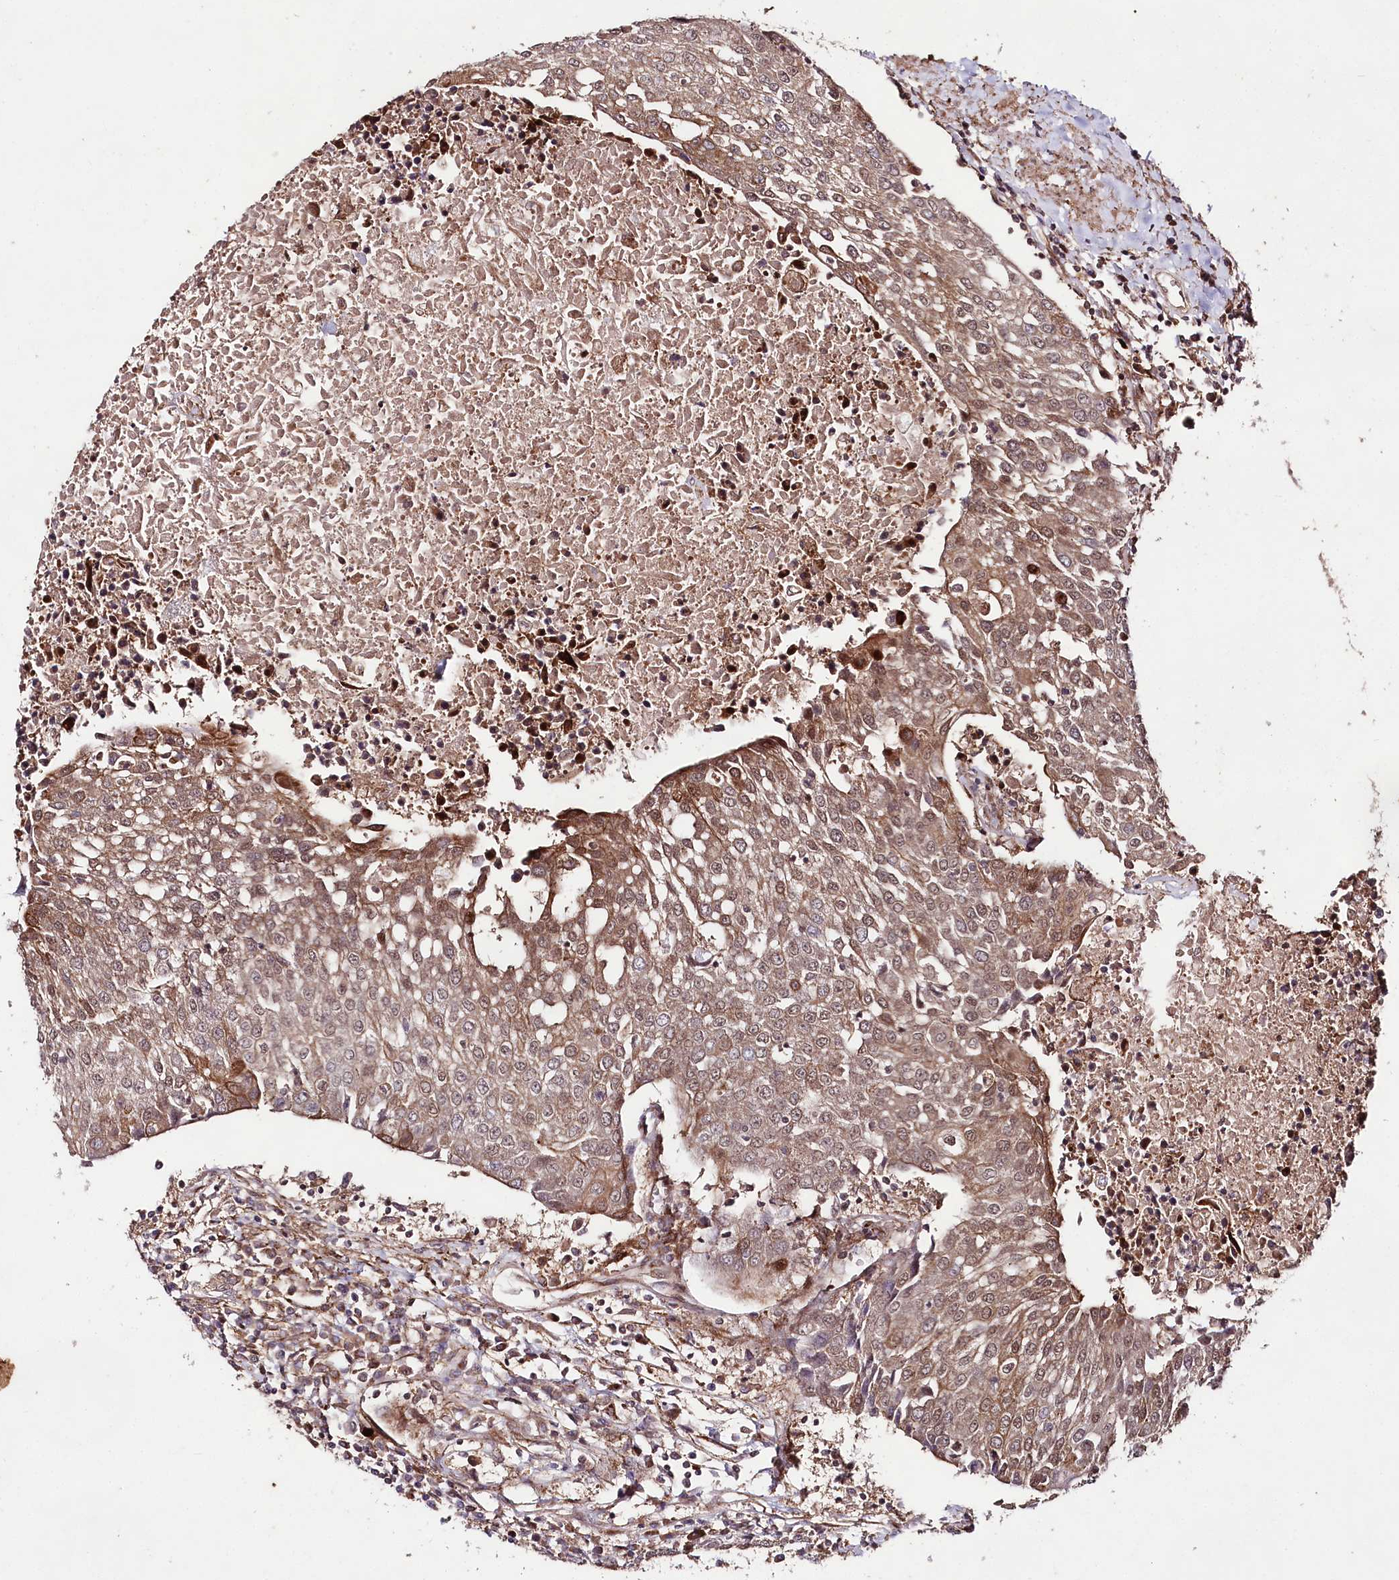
{"staining": {"intensity": "moderate", "quantity": "25%-75%", "location": "cytoplasmic/membranous"}, "tissue": "urothelial cancer", "cell_type": "Tumor cells", "image_type": "cancer", "snomed": [{"axis": "morphology", "description": "Urothelial carcinoma, High grade"}, {"axis": "topography", "description": "Urinary bladder"}], "caption": "Urothelial cancer stained with immunohistochemistry (IHC) shows moderate cytoplasmic/membranous positivity in approximately 25%-75% of tumor cells. The protein of interest is stained brown, and the nuclei are stained in blue (DAB IHC with brightfield microscopy, high magnification).", "gene": "PHLDB1", "patient": {"sex": "female", "age": 85}}